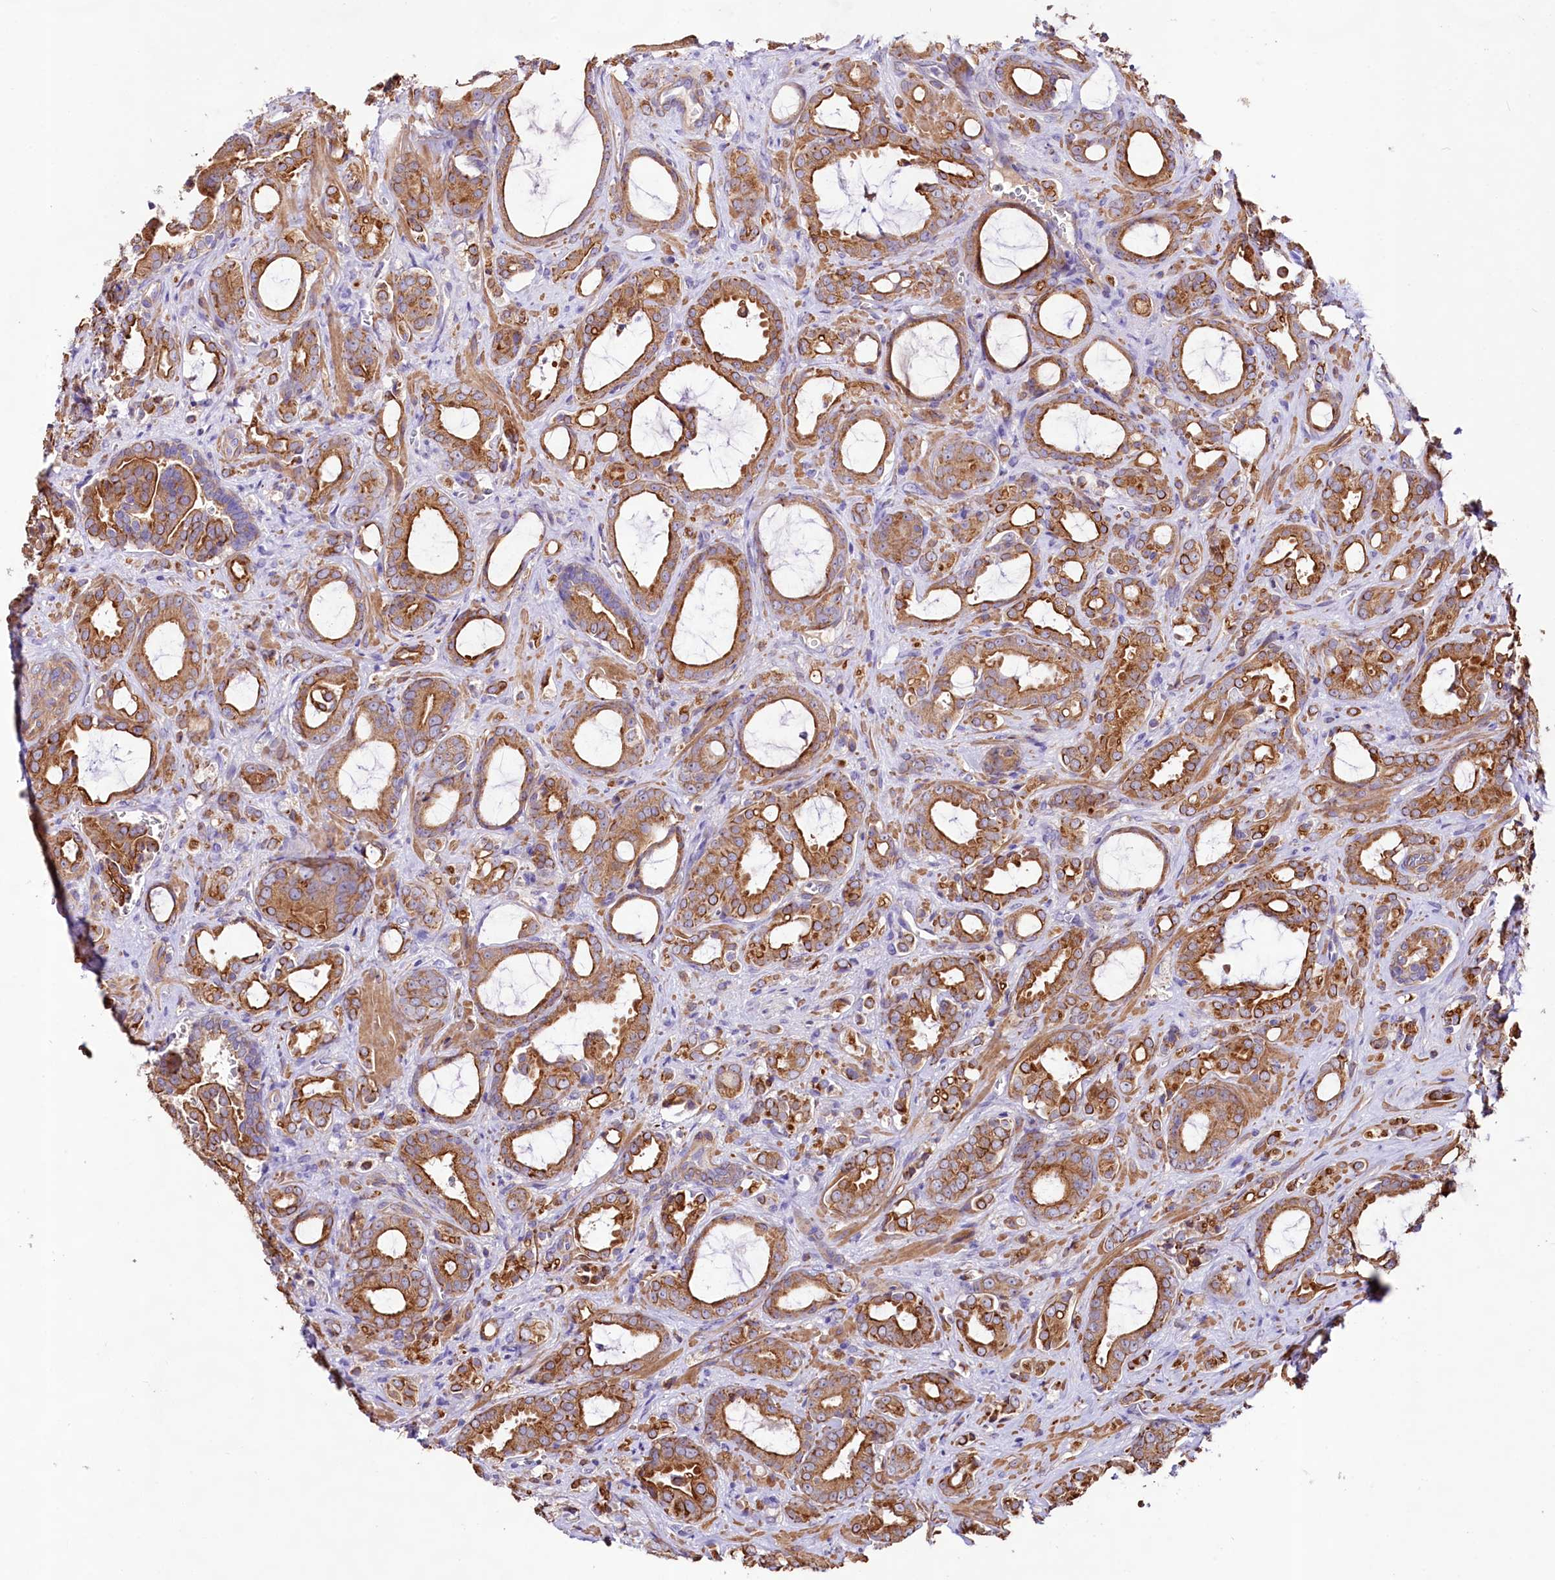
{"staining": {"intensity": "strong", "quantity": ">75%", "location": "cytoplasmic/membranous"}, "tissue": "prostate cancer", "cell_type": "Tumor cells", "image_type": "cancer", "snomed": [{"axis": "morphology", "description": "Adenocarcinoma, High grade"}, {"axis": "topography", "description": "Prostate"}], "caption": "Strong cytoplasmic/membranous protein positivity is present in about >75% of tumor cells in prostate cancer (high-grade adenocarcinoma).", "gene": "VPS11", "patient": {"sex": "male", "age": 72}}